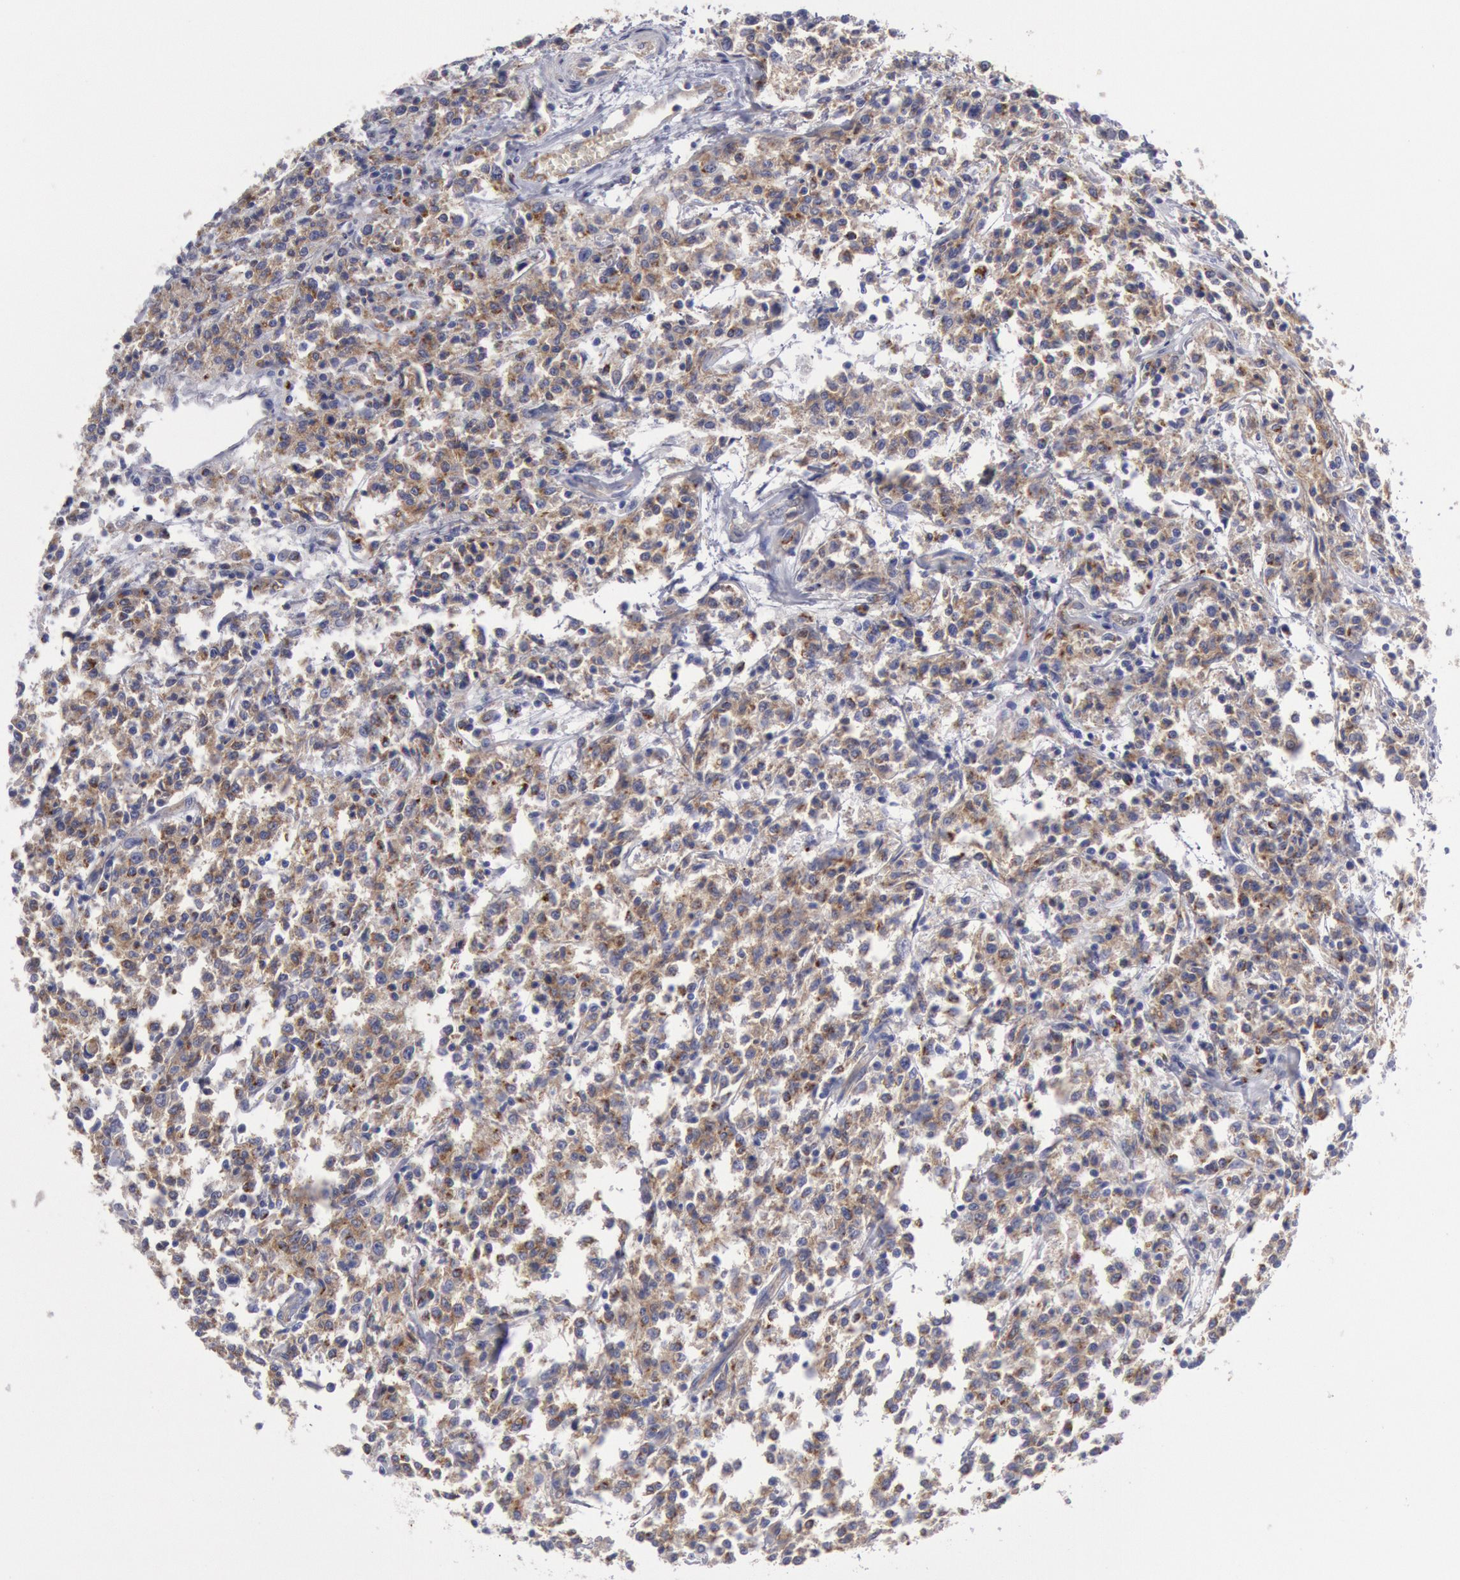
{"staining": {"intensity": "weak", "quantity": "<25%", "location": "cytoplasmic/membranous"}, "tissue": "lymphoma", "cell_type": "Tumor cells", "image_type": "cancer", "snomed": [{"axis": "morphology", "description": "Malignant lymphoma, non-Hodgkin's type, Low grade"}, {"axis": "topography", "description": "Small intestine"}], "caption": "Lymphoma stained for a protein using immunohistochemistry exhibits no positivity tumor cells.", "gene": "FLOT1", "patient": {"sex": "female", "age": 59}}